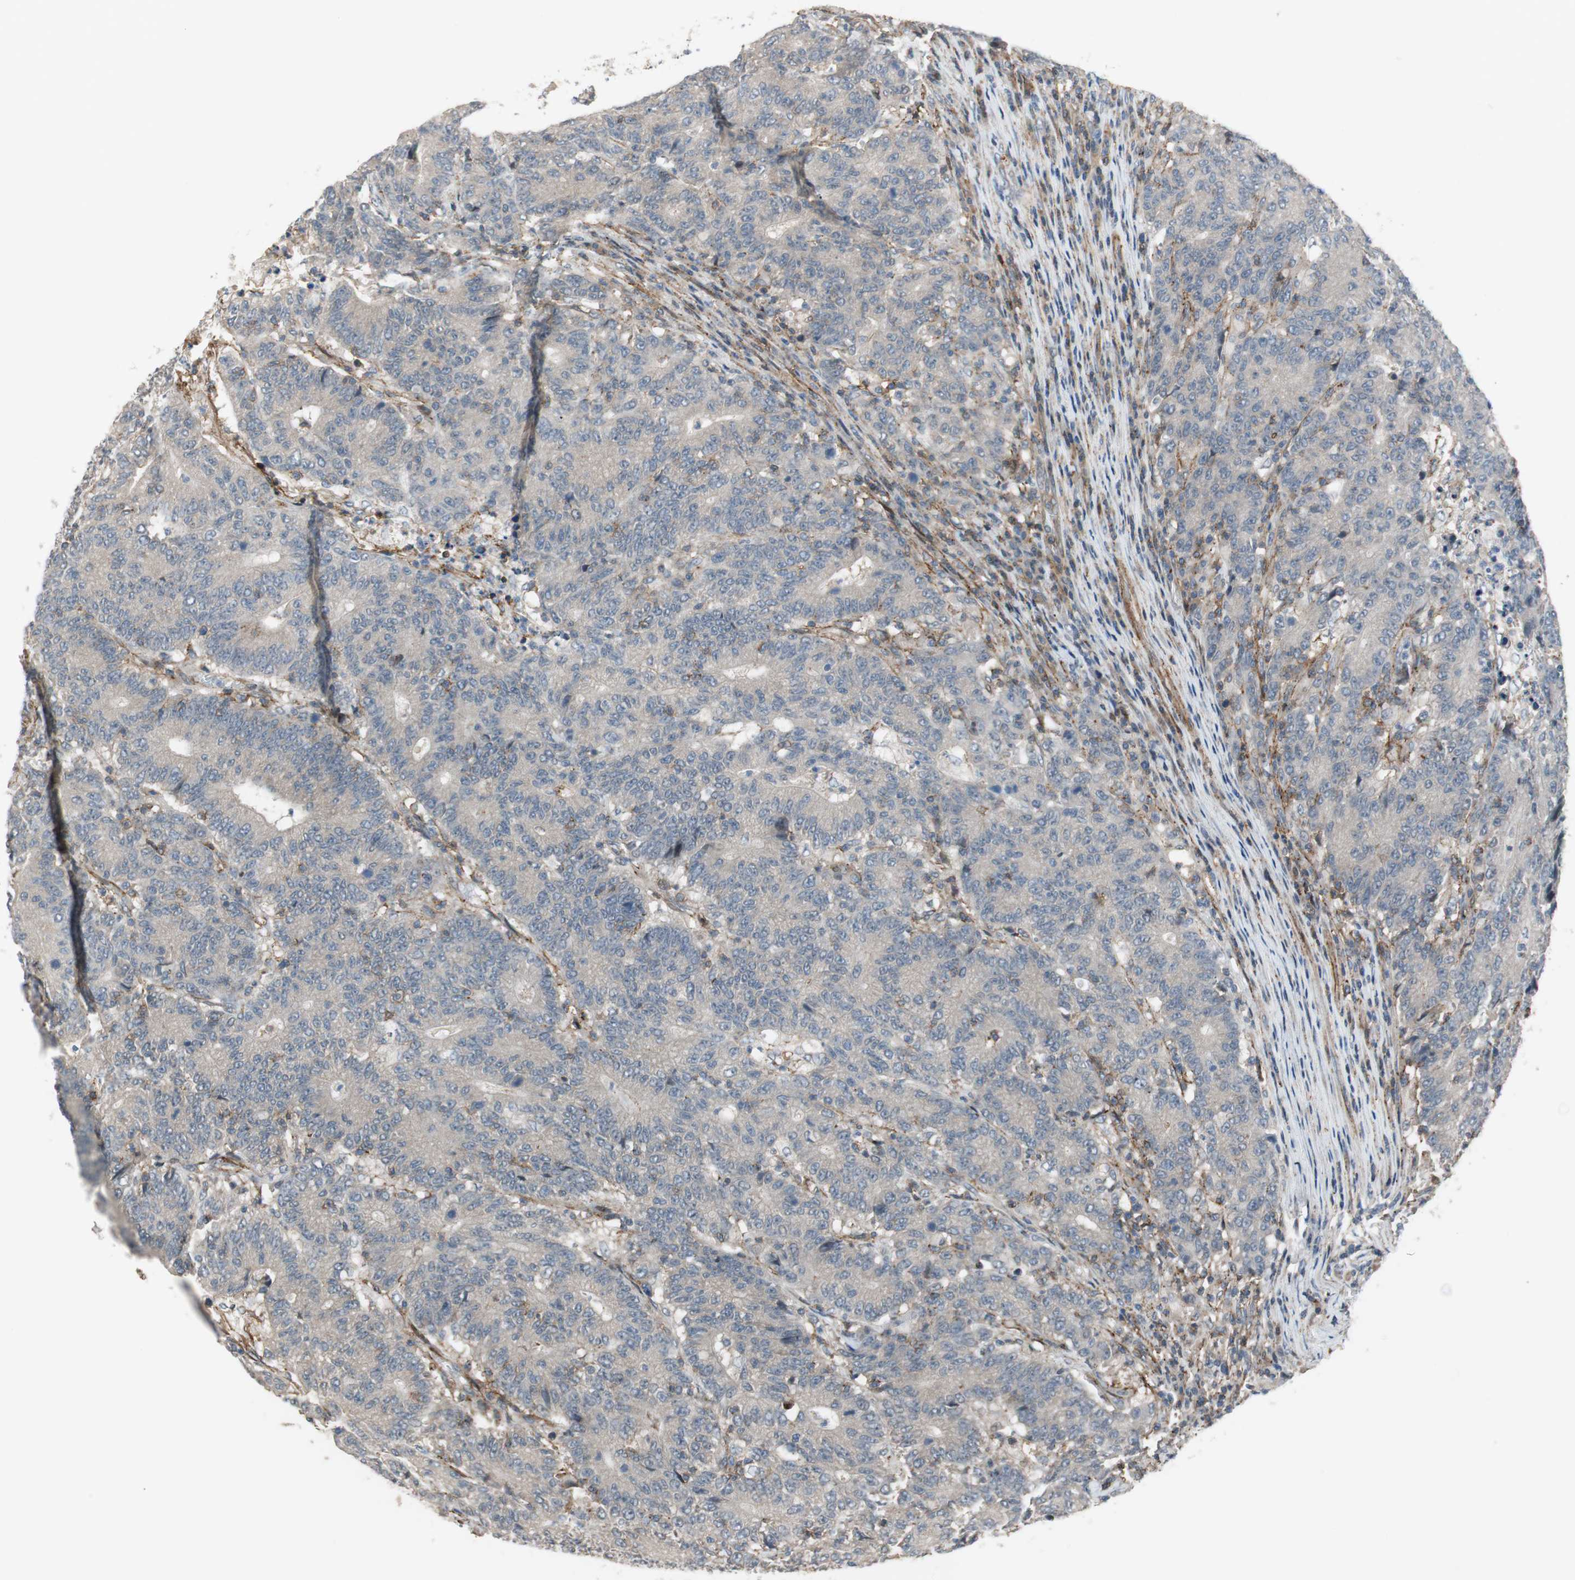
{"staining": {"intensity": "negative", "quantity": "none", "location": "none"}, "tissue": "colorectal cancer", "cell_type": "Tumor cells", "image_type": "cancer", "snomed": [{"axis": "morphology", "description": "Normal tissue, NOS"}, {"axis": "morphology", "description": "Adenocarcinoma, NOS"}, {"axis": "topography", "description": "Colon"}], "caption": "Micrograph shows no significant protein positivity in tumor cells of adenocarcinoma (colorectal).", "gene": "GRHL1", "patient": {"sex": "female", "age": 75}}